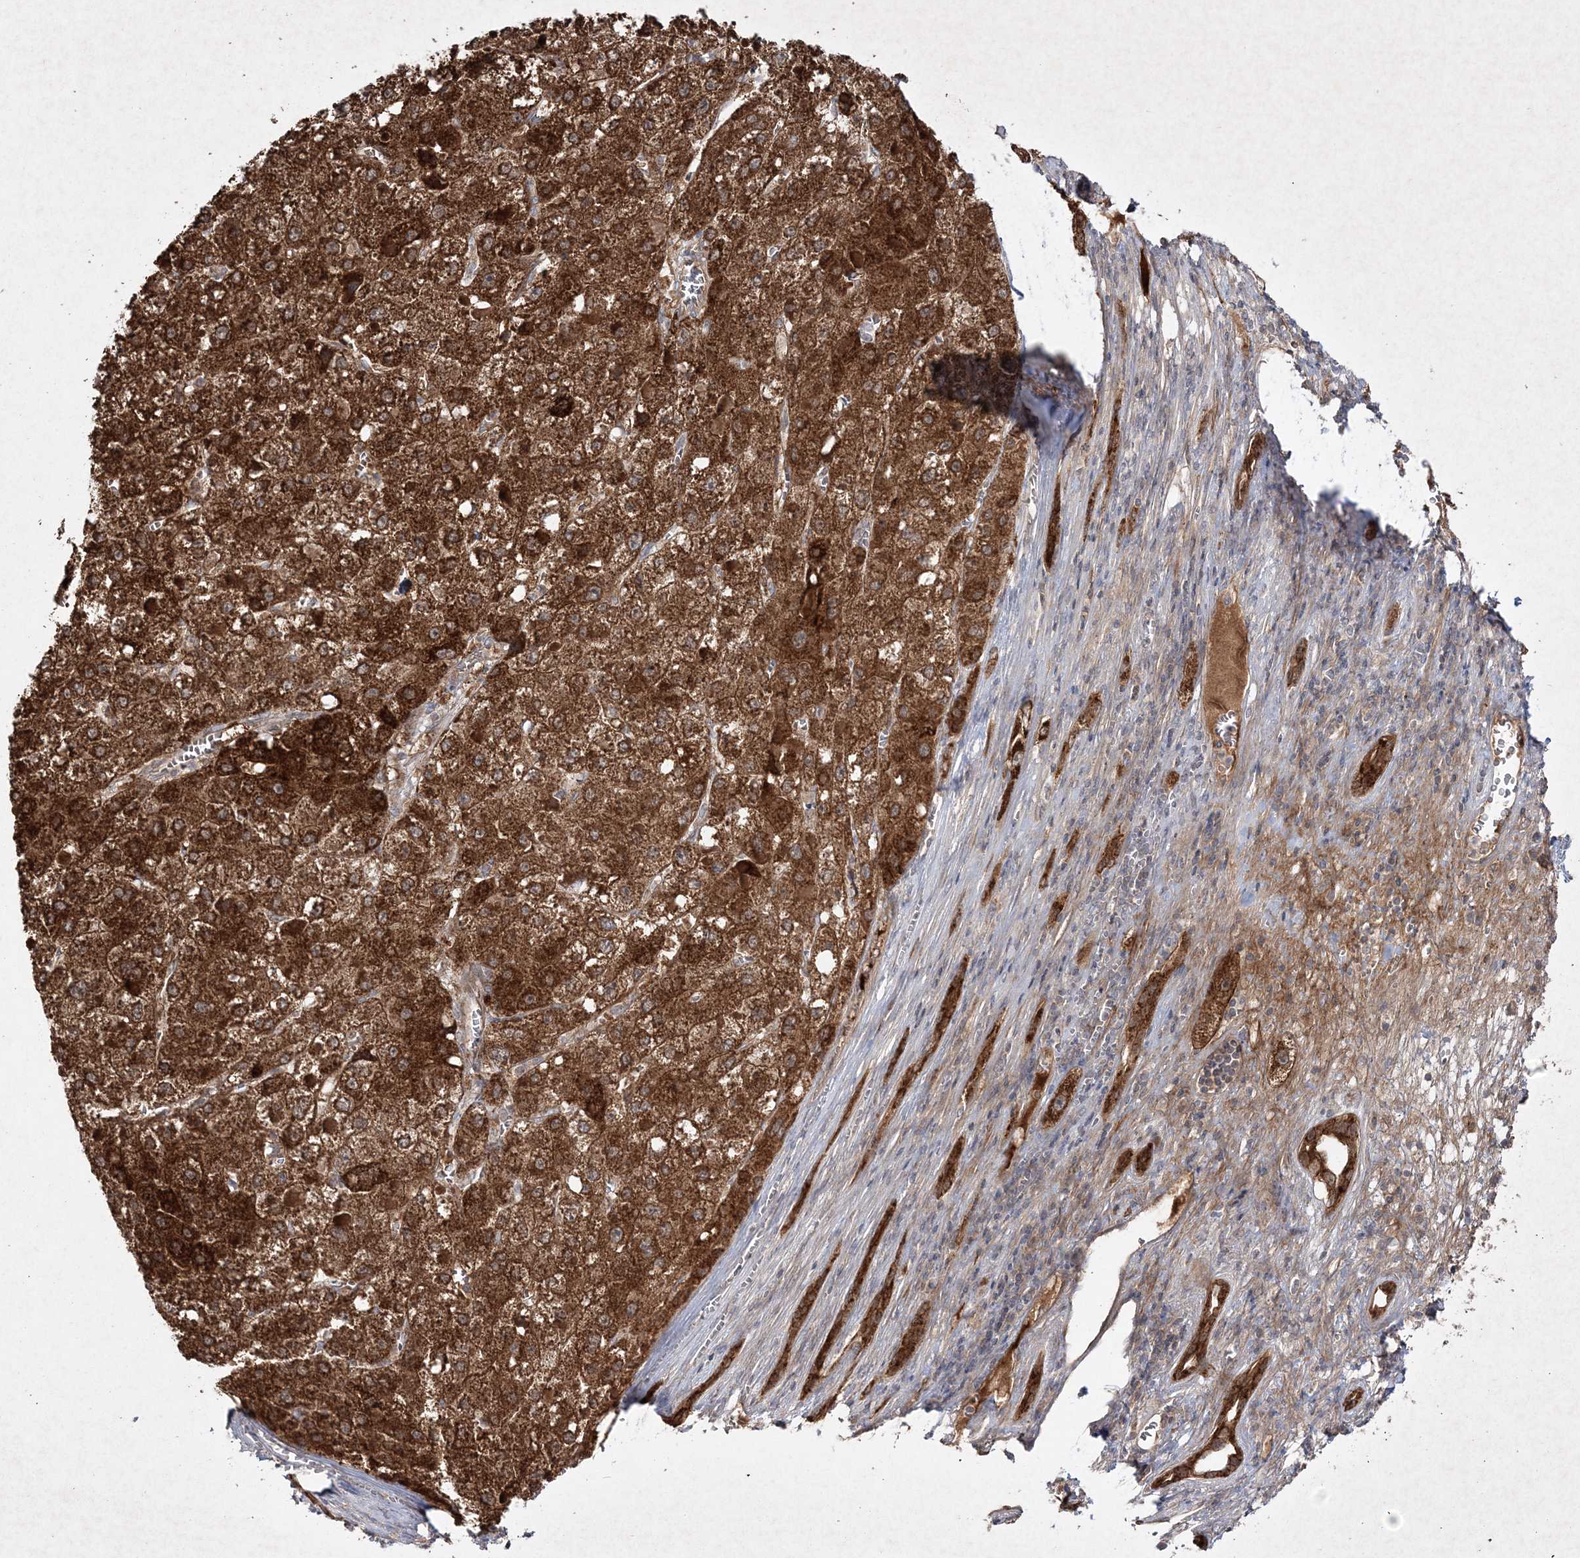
{"staining": {"intensity": "strong", "quantity": ">75%", "location": "cytoplasmic/membranous"}, "tissue": "liver cancer", "cell_type": "Tumor cells", "image_type": "cancer", "snomed": [{"axis": "morphology", "description": "Carcinoma, Hepatocellular, NOS"}, {"axis": "topography", "description": "Liver"}], "caption": "IHC of liver cancer exhibits high levels of strong cytoplasmic/membranous staining in about >75% of tumor cells. (Stains: DAB (3,3'-diaminobenzidine) in brown, nuclei in blue, Microscopy: brightfield microscopy at high magnification).", "gene": "MOCS2", "patient": {"sex": "female", "age": 73}}